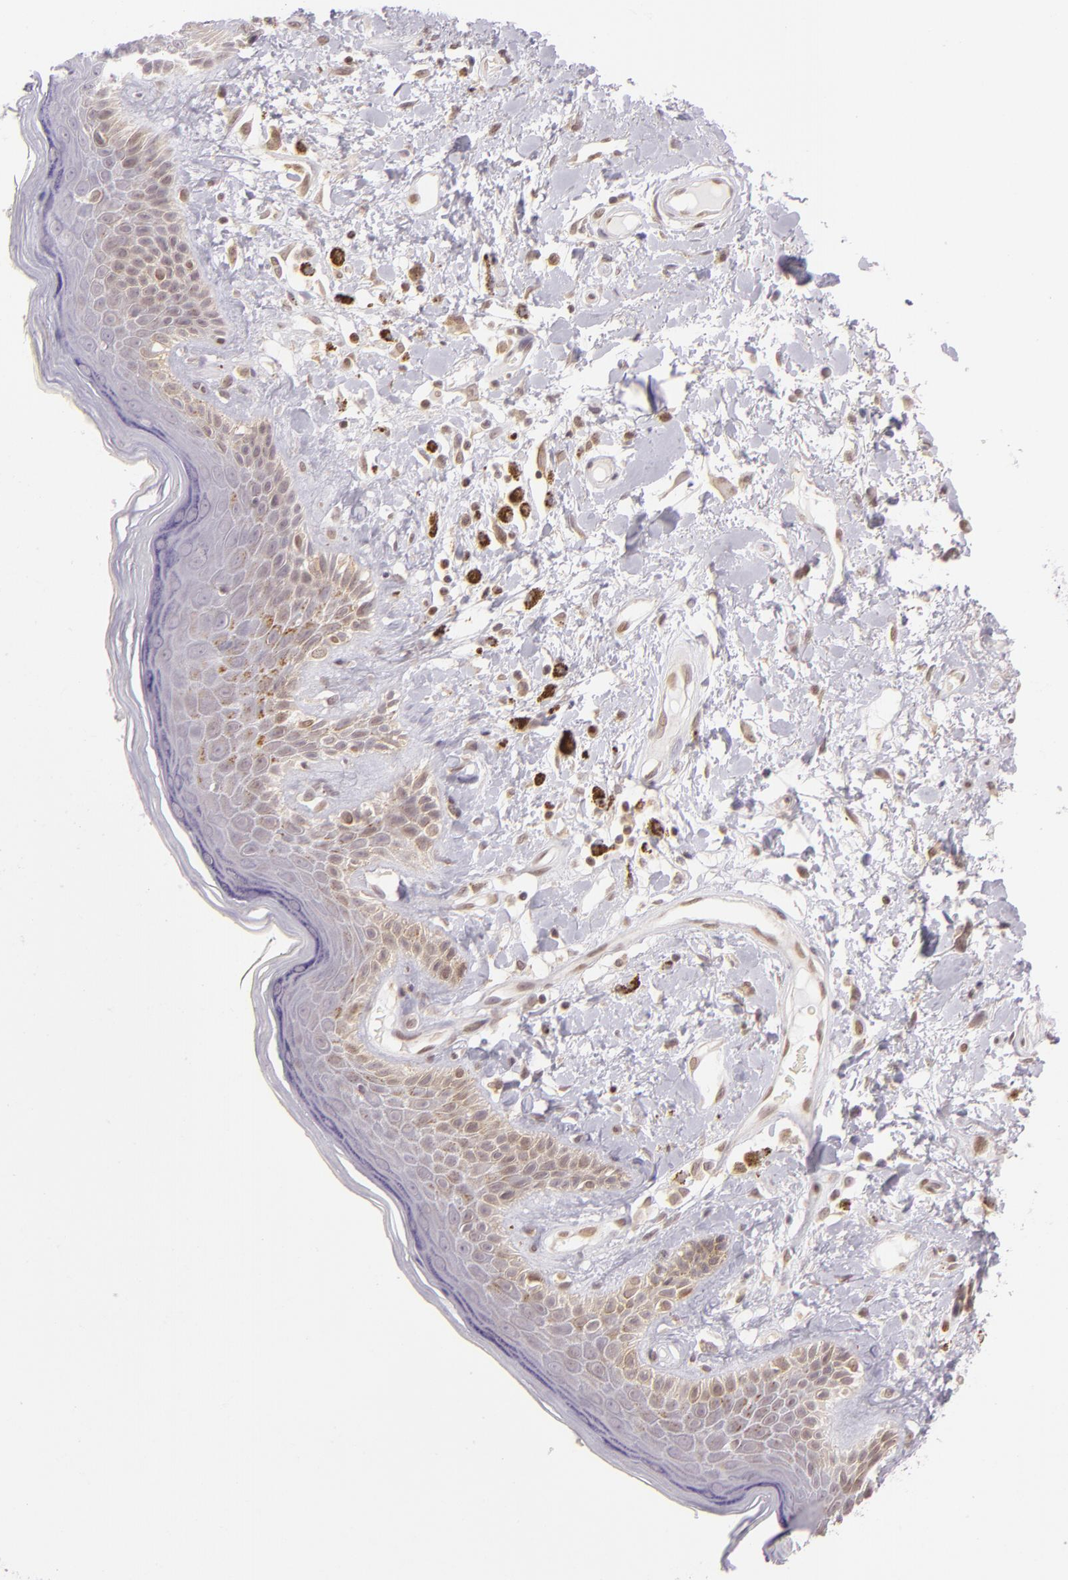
{"staining": {"intensity": "moderate", "quantity": "25%-75%", "location": "cytoplasmic/membranous"}, "tissue": "skin", "cell_type": "Epidermal cells", "image_type": "normal", "snomed": [{"axis": "morphology", "description": "Normal tissue, NOS"}, {"axis": "topography", "description": "Anal"}], "caption": "Protein staining of benign skin demonstrates moderate cytoplasmic/membranous positivity in about 25%-75% of epidermal cells. The staining was performed using DAB to visualize the protein expression in brown, while the nuclei were stained in blue with hematoxylin (Magnification: 20x).", "gene": "ENSG00000290315", "patient": {"sex": "female", "age": 78}}